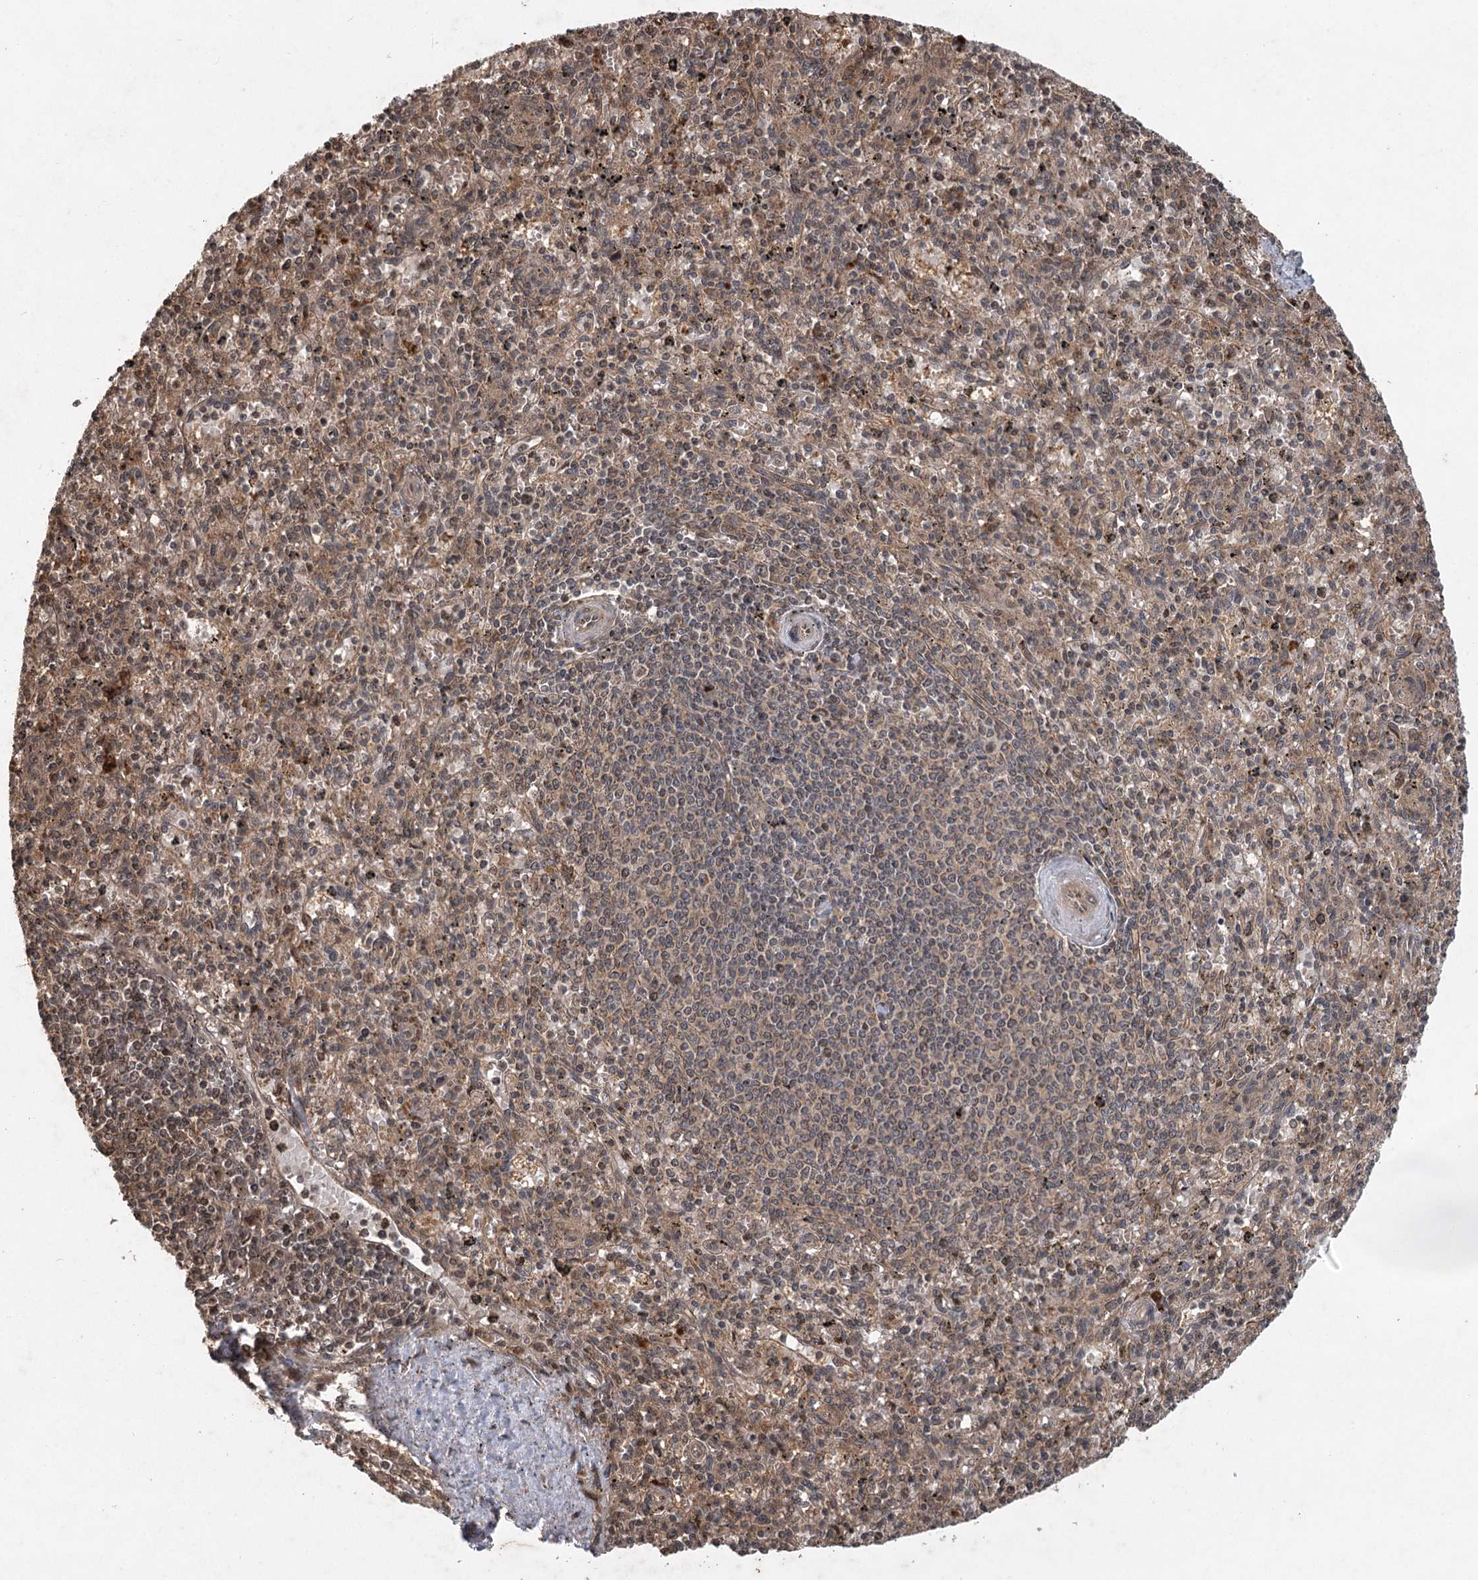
{"staining": {"intensity": "weak", "quantity": "25%-75%", "location": "cytoplasmic/membranous"}, "tissue": "spleen", "cell_type": "Cells in red pulp", "image_type": "normal", "snomed": [{"axis": "morphology", "description": "Normal tissue, NOS"}, {"axis": "topography", "description": "Spleen"}], "caption": "IHC of normal spleen displays low levels of weak cytoplasmic/membranous expression in approximately 25%-75% of cells in red pulp. (IHC, brightfield microscopy, high magnification).", "gene": "INSIG2", "patient": {"sex": "male", "age": 72}}